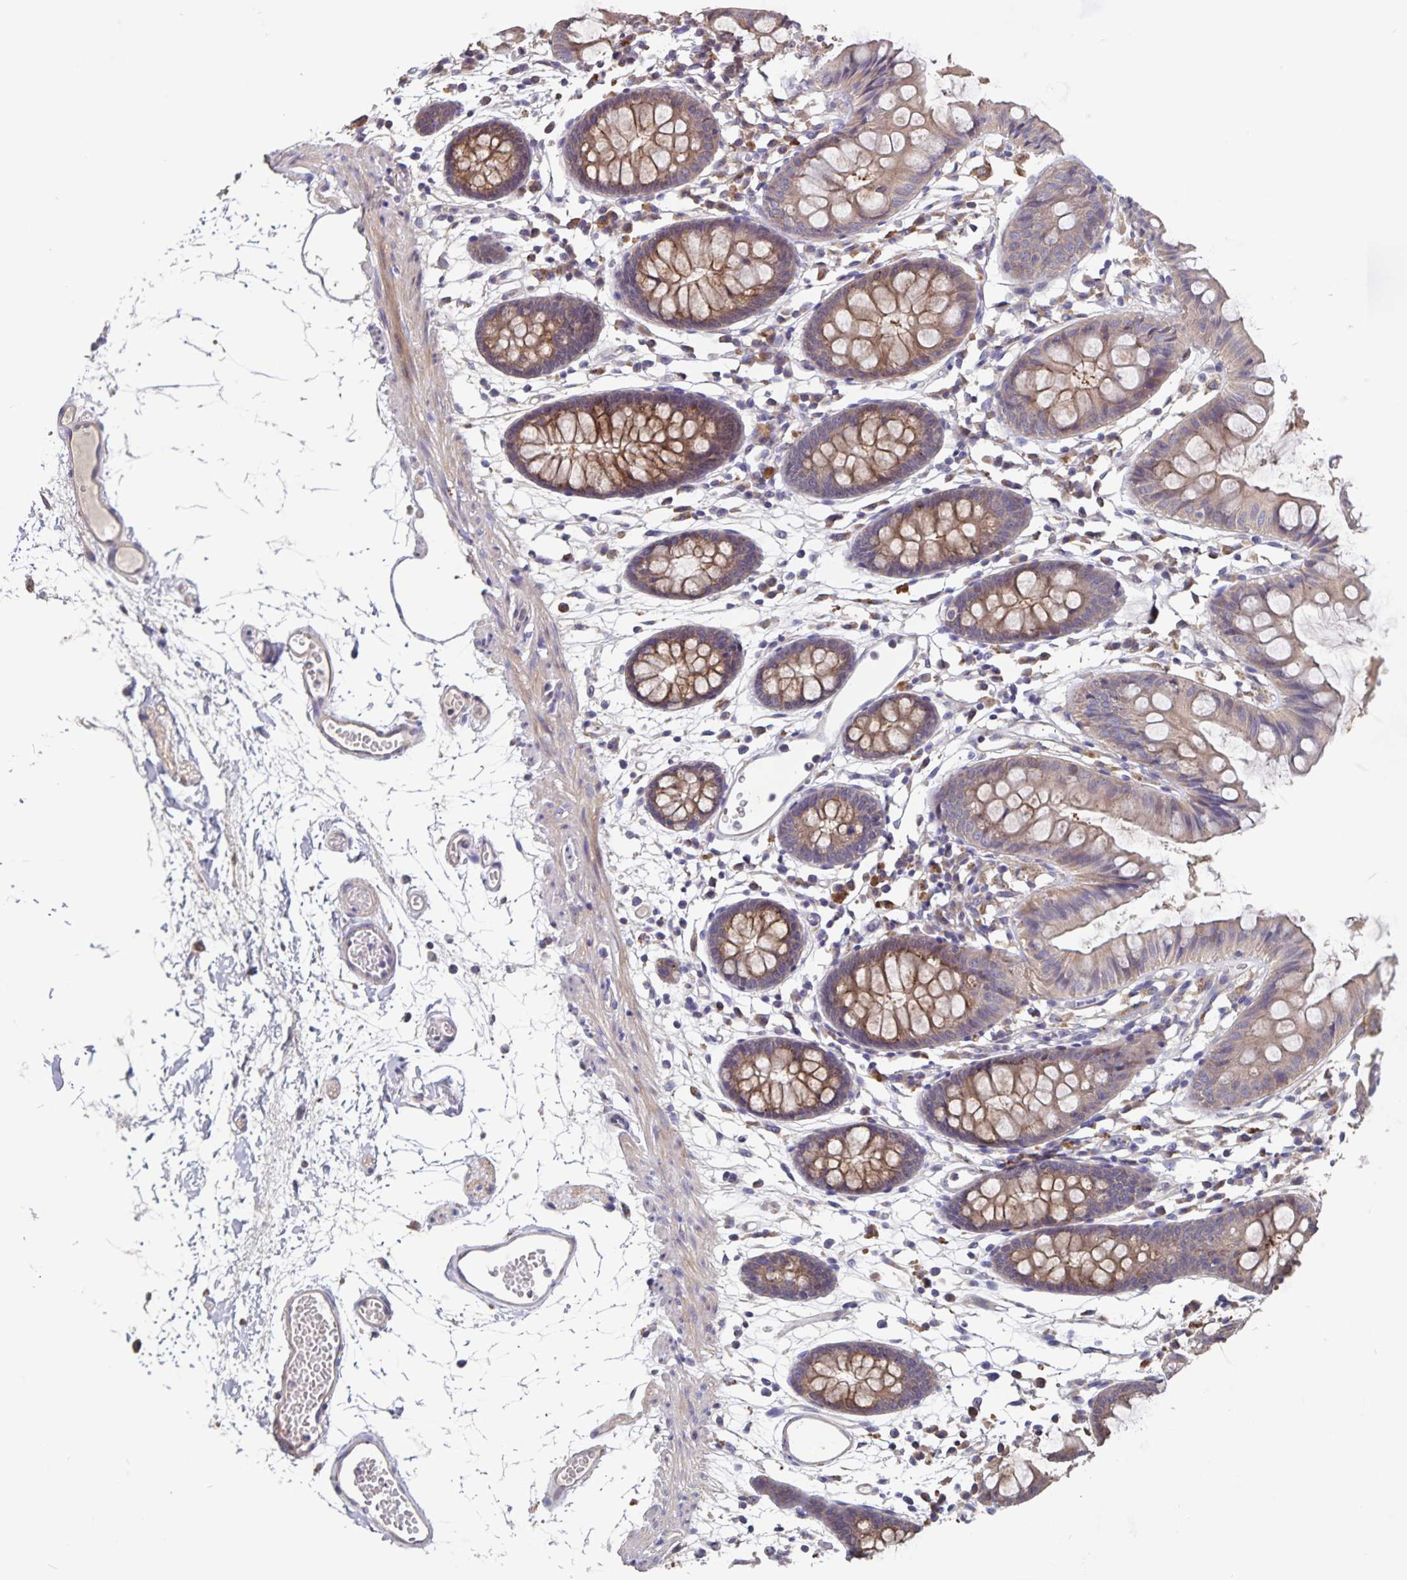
{"staining": {"intensity": "weak", "quantity": "25%-75%", "location": "cytoplasmic/membranous"}, "tissue": "colon", "cell_type": "Endothelial cells", "image_type": "normal", "snomed": [{"axis": "morphology", "description": "Normal tissue, NOS"}, {"axis": "topography", "description": "Colon"}], "caption": "Protein expression analysis of normal human colon reveals weak cytoplasmic/membranous staining in approximately 25%-75% of endothelial cells. (DAB (3,3'-diaminobenzidine) IHC, brown staining for protein, blue staining for nuclei).", "gene": "FBXL16", "patient": {"sex": "female", "age": 84}}